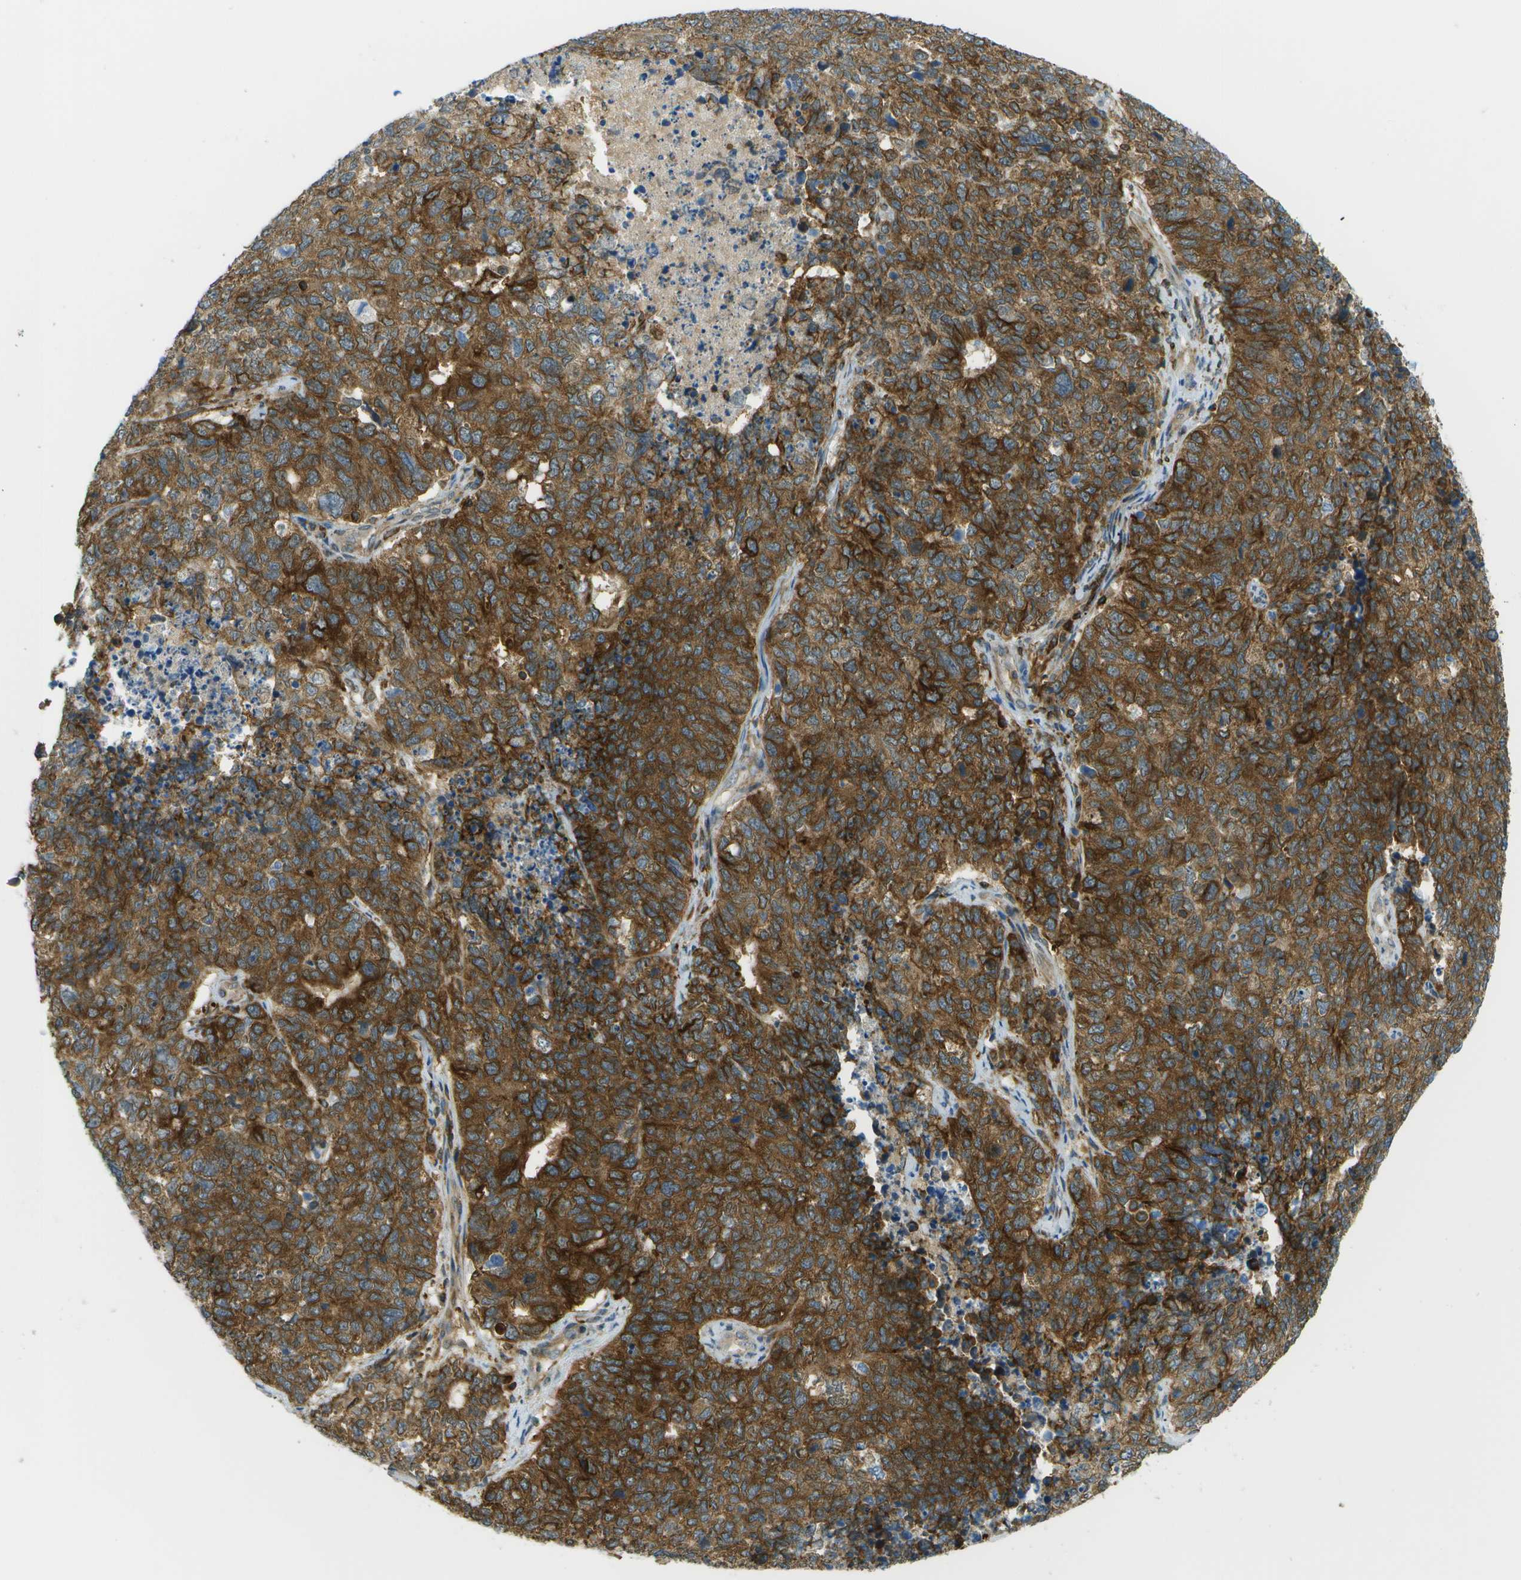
{"staining": {"intensity": "strong", "quantity": "<25%", "location": "cytoplasmic/membranous"}, "tissue": "cervical cancer", "cell_type": "Tumor cells", "image_type": "cancer", "snomed": [{"axis": "morphology", "description": "Squamous cell carcinoma, NOS"}, {"axis": "topography", "description": "Cervix"}], "caption": "Brown immunohistochemical staining in human cervical cancer shows strong cytoplasmic/membranous positivity in about <25% of tumor cells. Immunohistochemistry stains the protein of interest in brown and the nuclei are stained blue.", "gene": "TMTC1", "patient": {"sex": "female", "age": 63}}